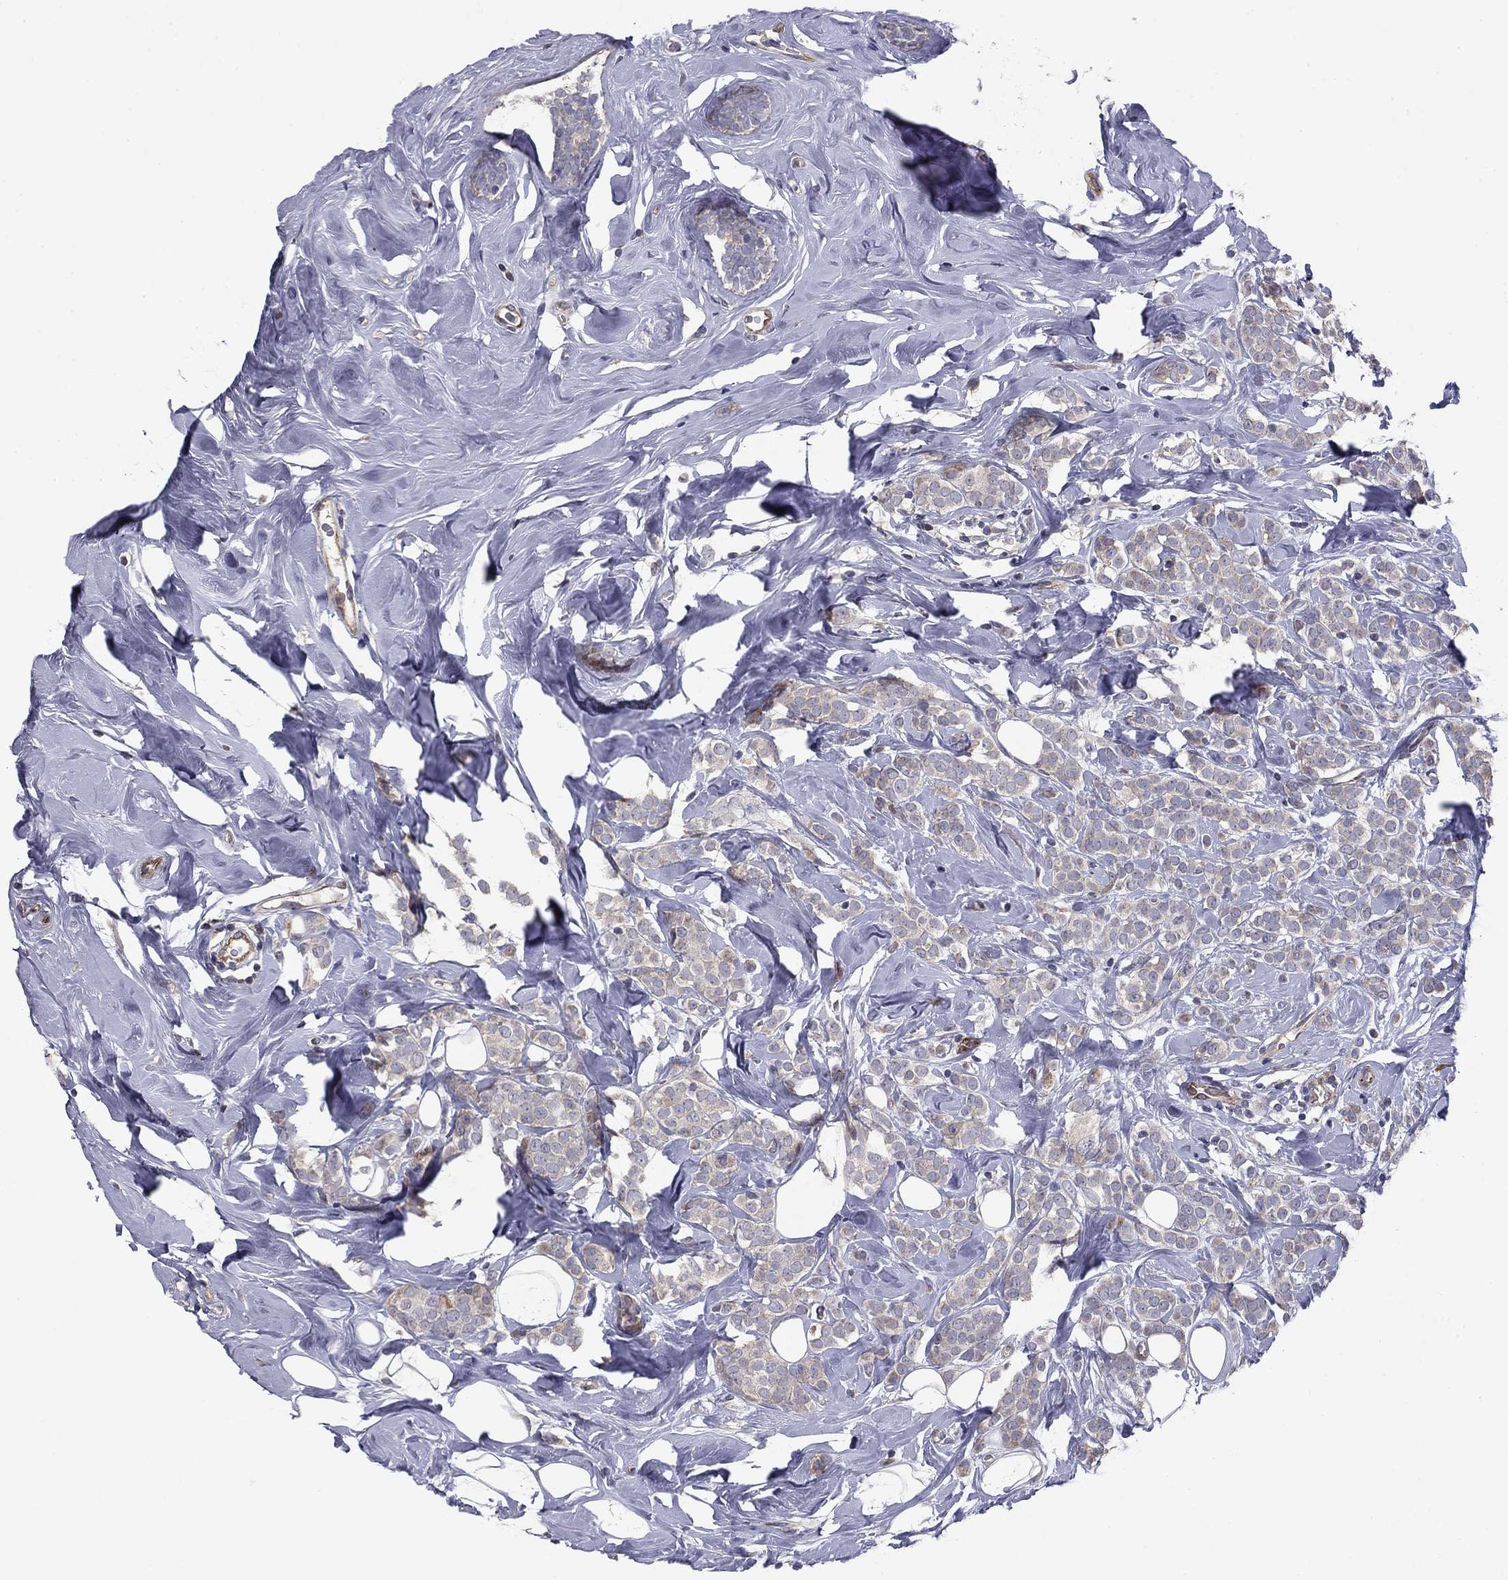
{"staining": {"intensity": "negative", "quantity": "none", "location": "none"}, "tissue": "breast cancer", "cell_type": "Tumor cells", "image_type": "cancer", "snomed": [{"axis": "morphology", "description": "Lobular carcinoma"}, {"axis": "topography", "description": "Breast"}], "caption": "IHC histopathology image of human breast cancer (lobular carcinoma) stained for a protein (brown), which exhibits no expression in tumor cells. (Stains: DAB immunohistochemistry (IHC) with hematoxylin counter stain, Microscopy: brightfield microscopy at high magnification).", "gene": "MIOS", "patient": {"sex": "female", "age": 49}}